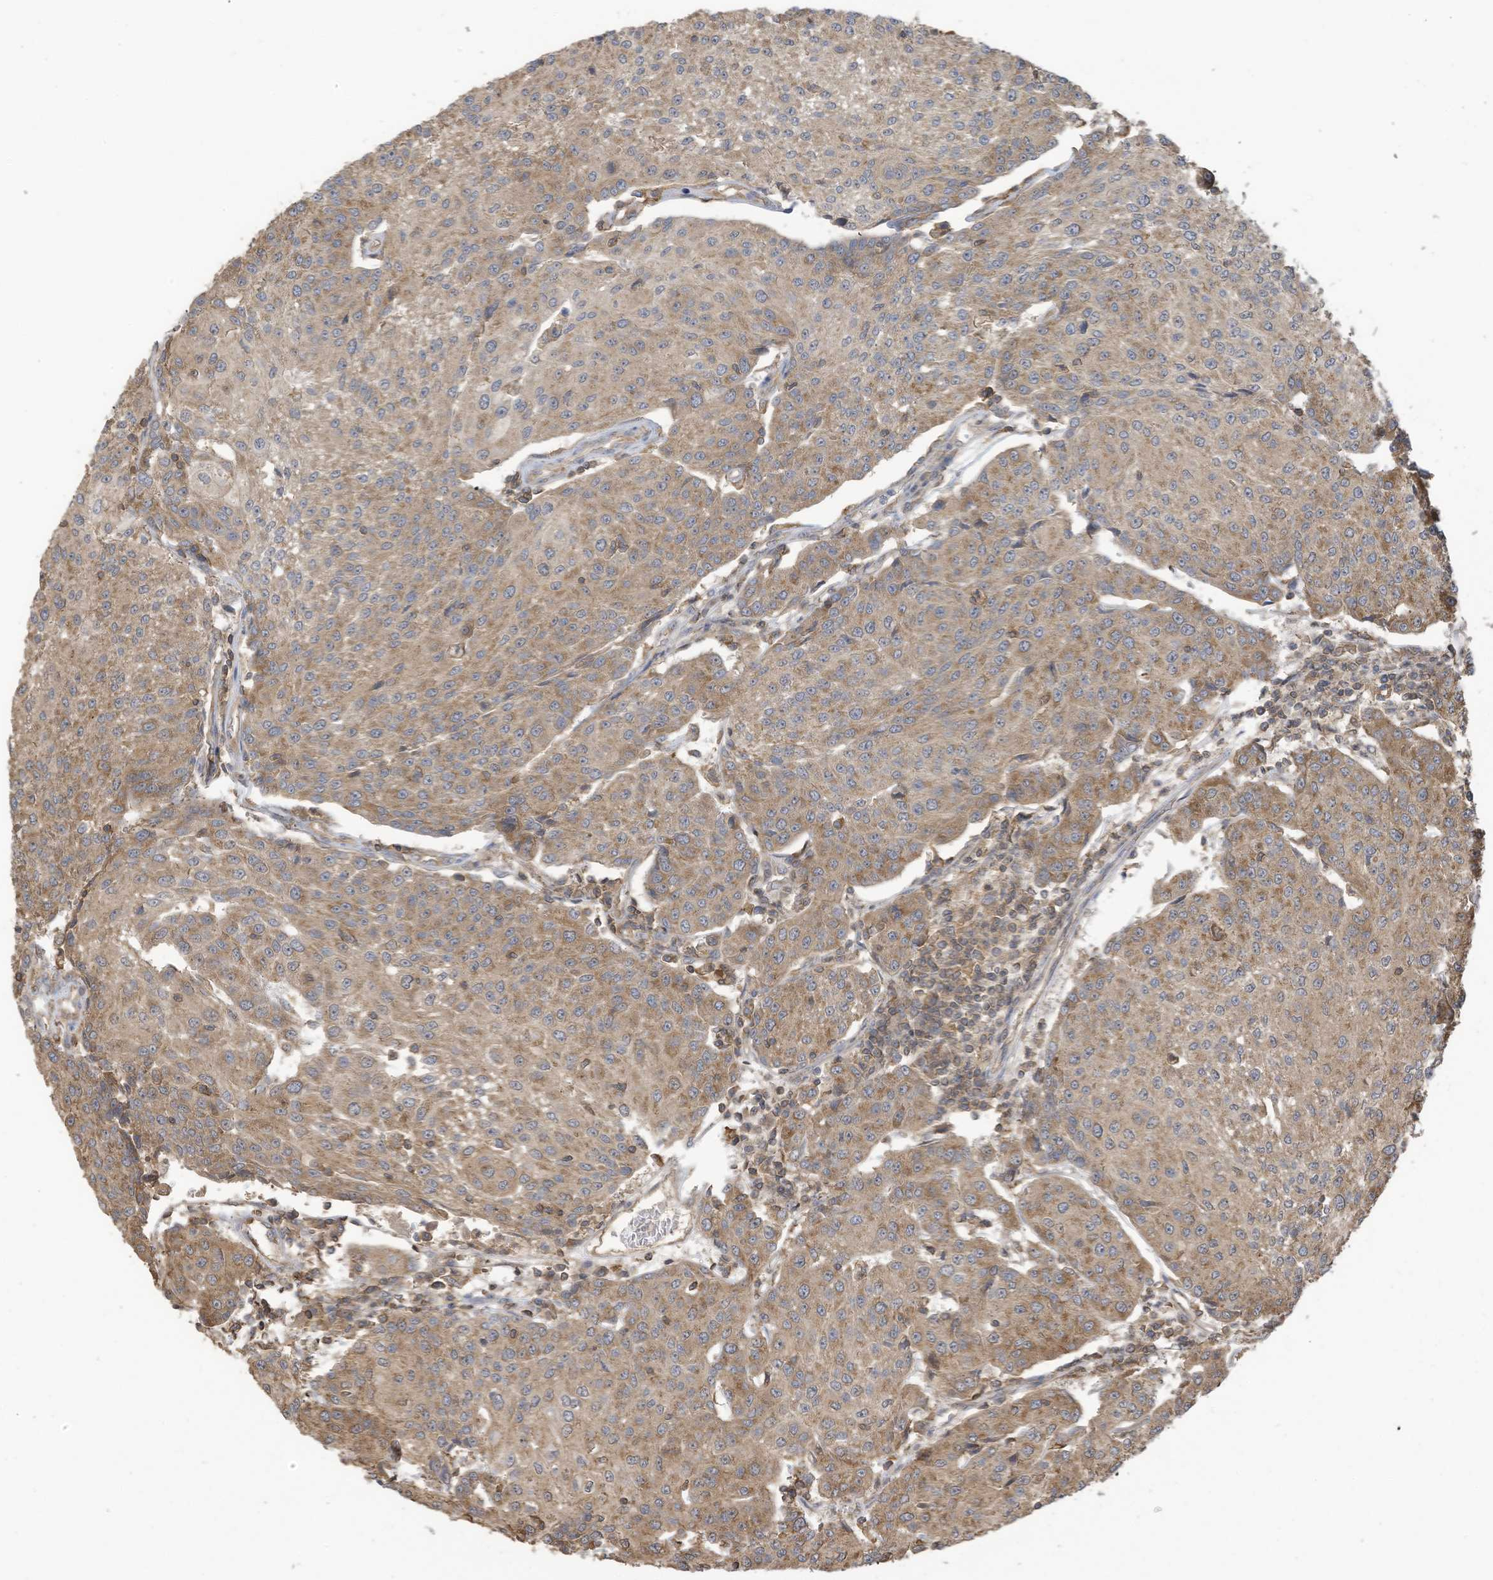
{"staining": {"intensity": "moderate", "quantity": ">75%", "location": "cytoplasmic/membranous"}, "tissue": "urothelial cancer", "cell_type": "Tumor cells", "image_type": "cancer", "snomed": [{"axis": "morphology", "description": "Urothelial carcinoma, High grade"}, {"axis": "topography", "description": "Urinary bladder"}], "caption": "This is an image of immunohistochemistry (IHC) staining of urothelial cancer, which shows moderate positivity in the cytoplasmic/membranous of tumor cells.", "gene": "COX10", "patient": {"sex": "female", "age": 85}}